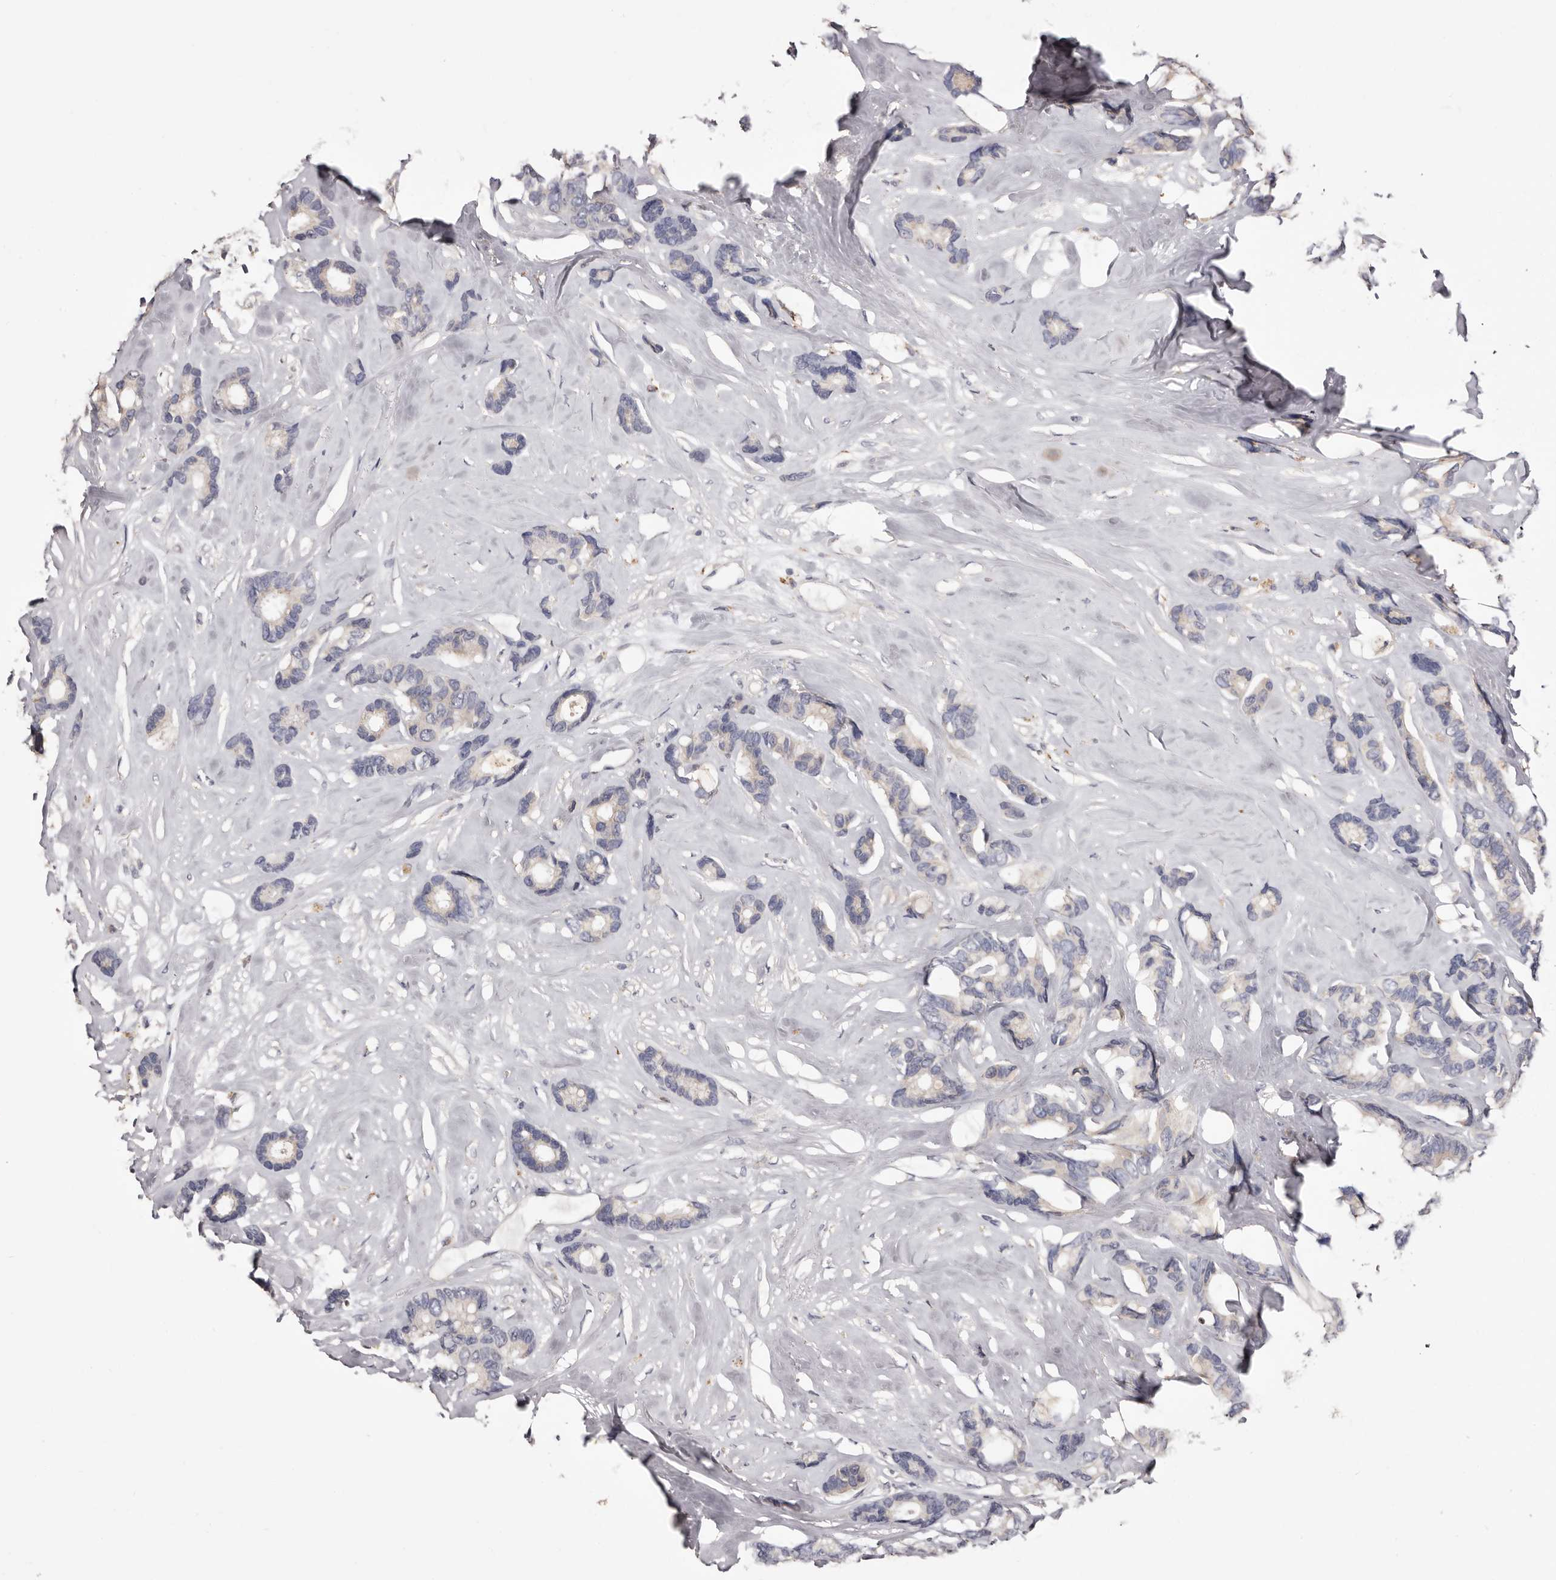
{"staining": {"intensity": "negative", "quantity": "none", "location": "none"}, "tissue": "breast cancer", "cell_type": "Tumor cells", "image_type": "cancer", "snomed": [{"axis": "morphology", "description": "Duct carcinoma"}, {"axis": "topography", "description": "Breast"}], "caption": "This is a micrograph of IHC staining of breast cancer, which shows no positivity in tumor cells. Brightfield microscopy of immunohistochemistry stained with DAB (3,3'-diaminobenzidine) (brown) and hematoxylin (blue), captured at high magnification.", "gene": "ETNK1", "patient": {"sex": "female", "age": 87}}